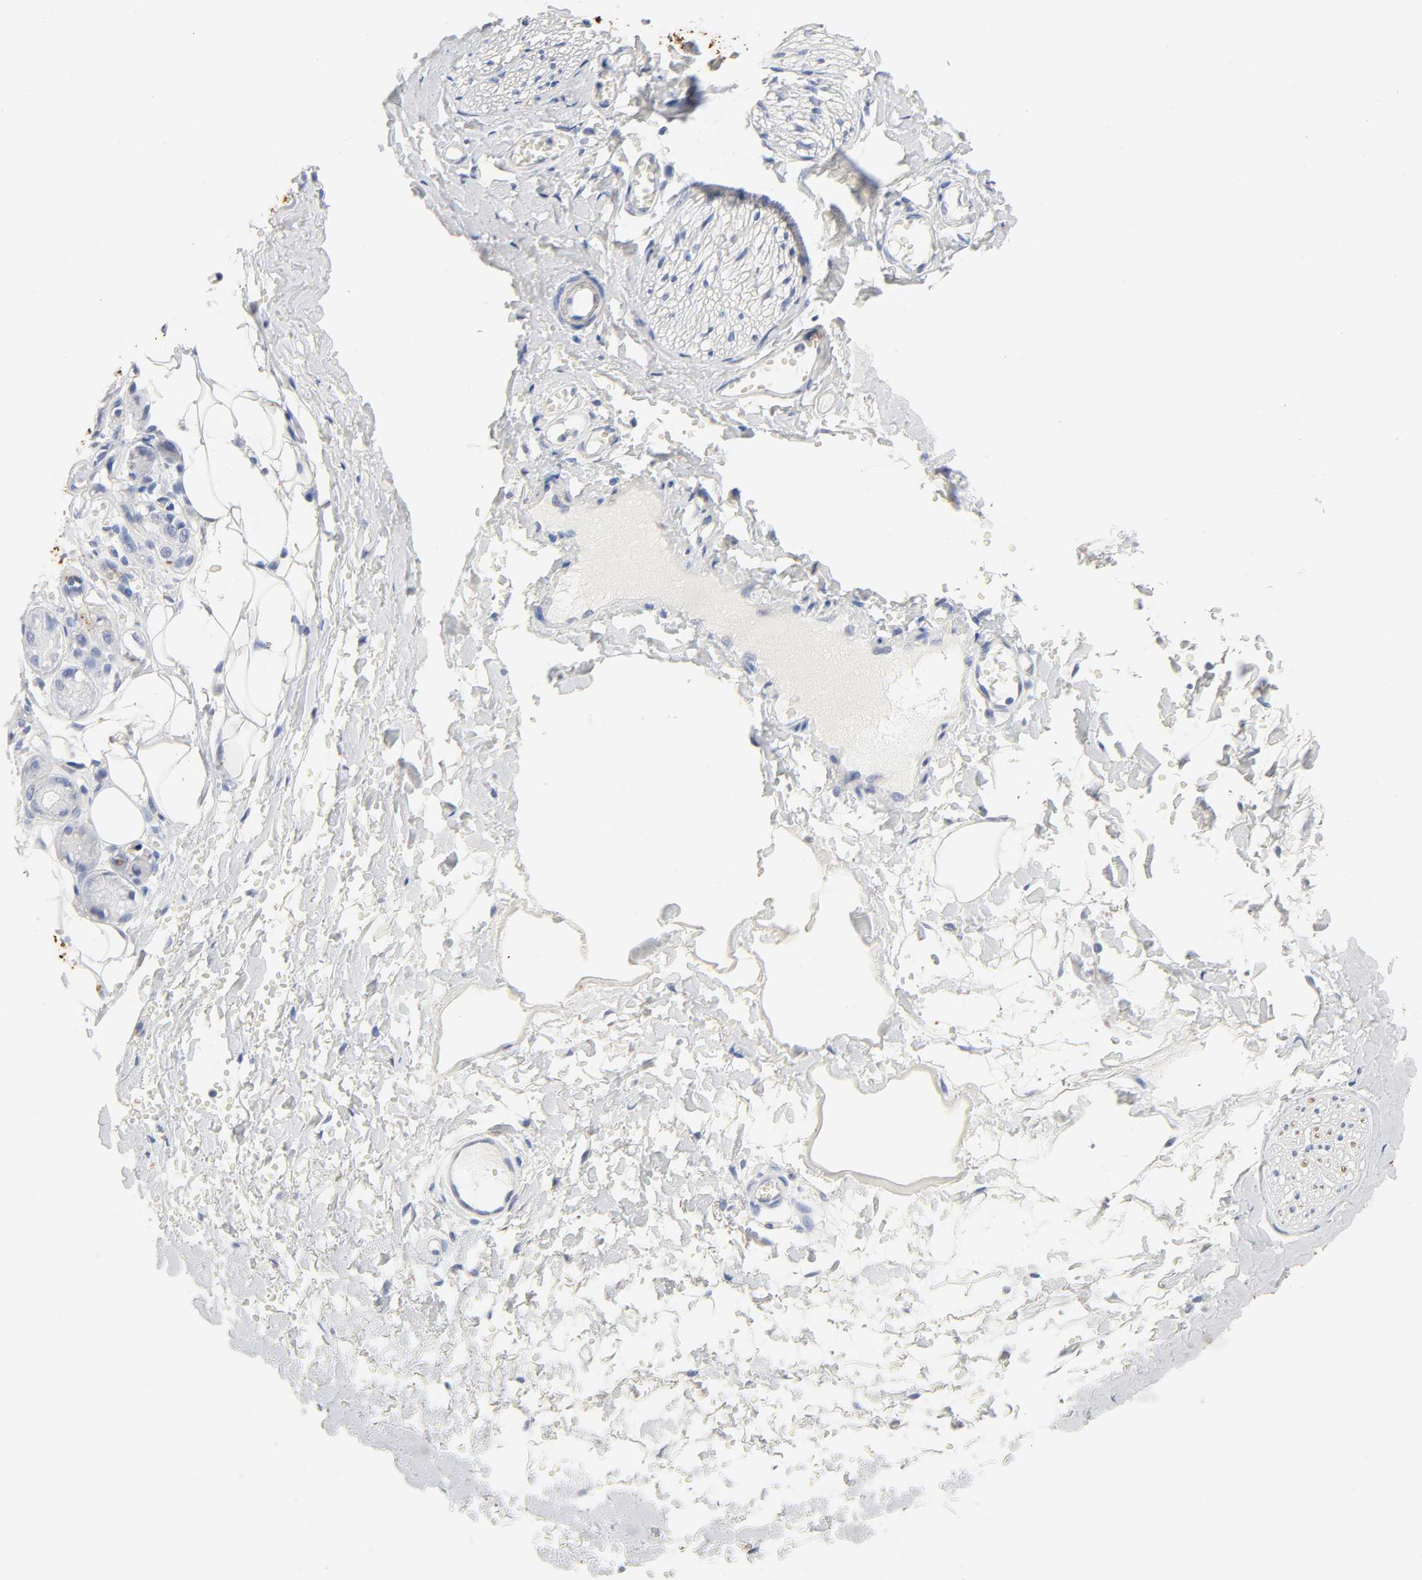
{"staining": {"intensity": "negative", "quantity": "none", "location": "none"}, "tissue": "adipose tissue", "cell_type": "Adipocytes", "image_type": "normal", "snomed": [{"axis": "morphology", "description": "Normal tissue, NOS"}, {"axis": "morphology", "description": "Inflammation, NOS"}, {"axis": "topography", "description": "Salivary gland"}, {"axis": "topography", "description": "Peripheral nerve tissue"}], "caption": "Histopathology image shows no protein expression in adipocytes of unremarkable adipose tissue. The staining is performed using DAB brown chromogen with nuclei counter-stained in using hematoxylin.", "gene": "PLP1", "patient": {"sex": "female", "age": 75}}